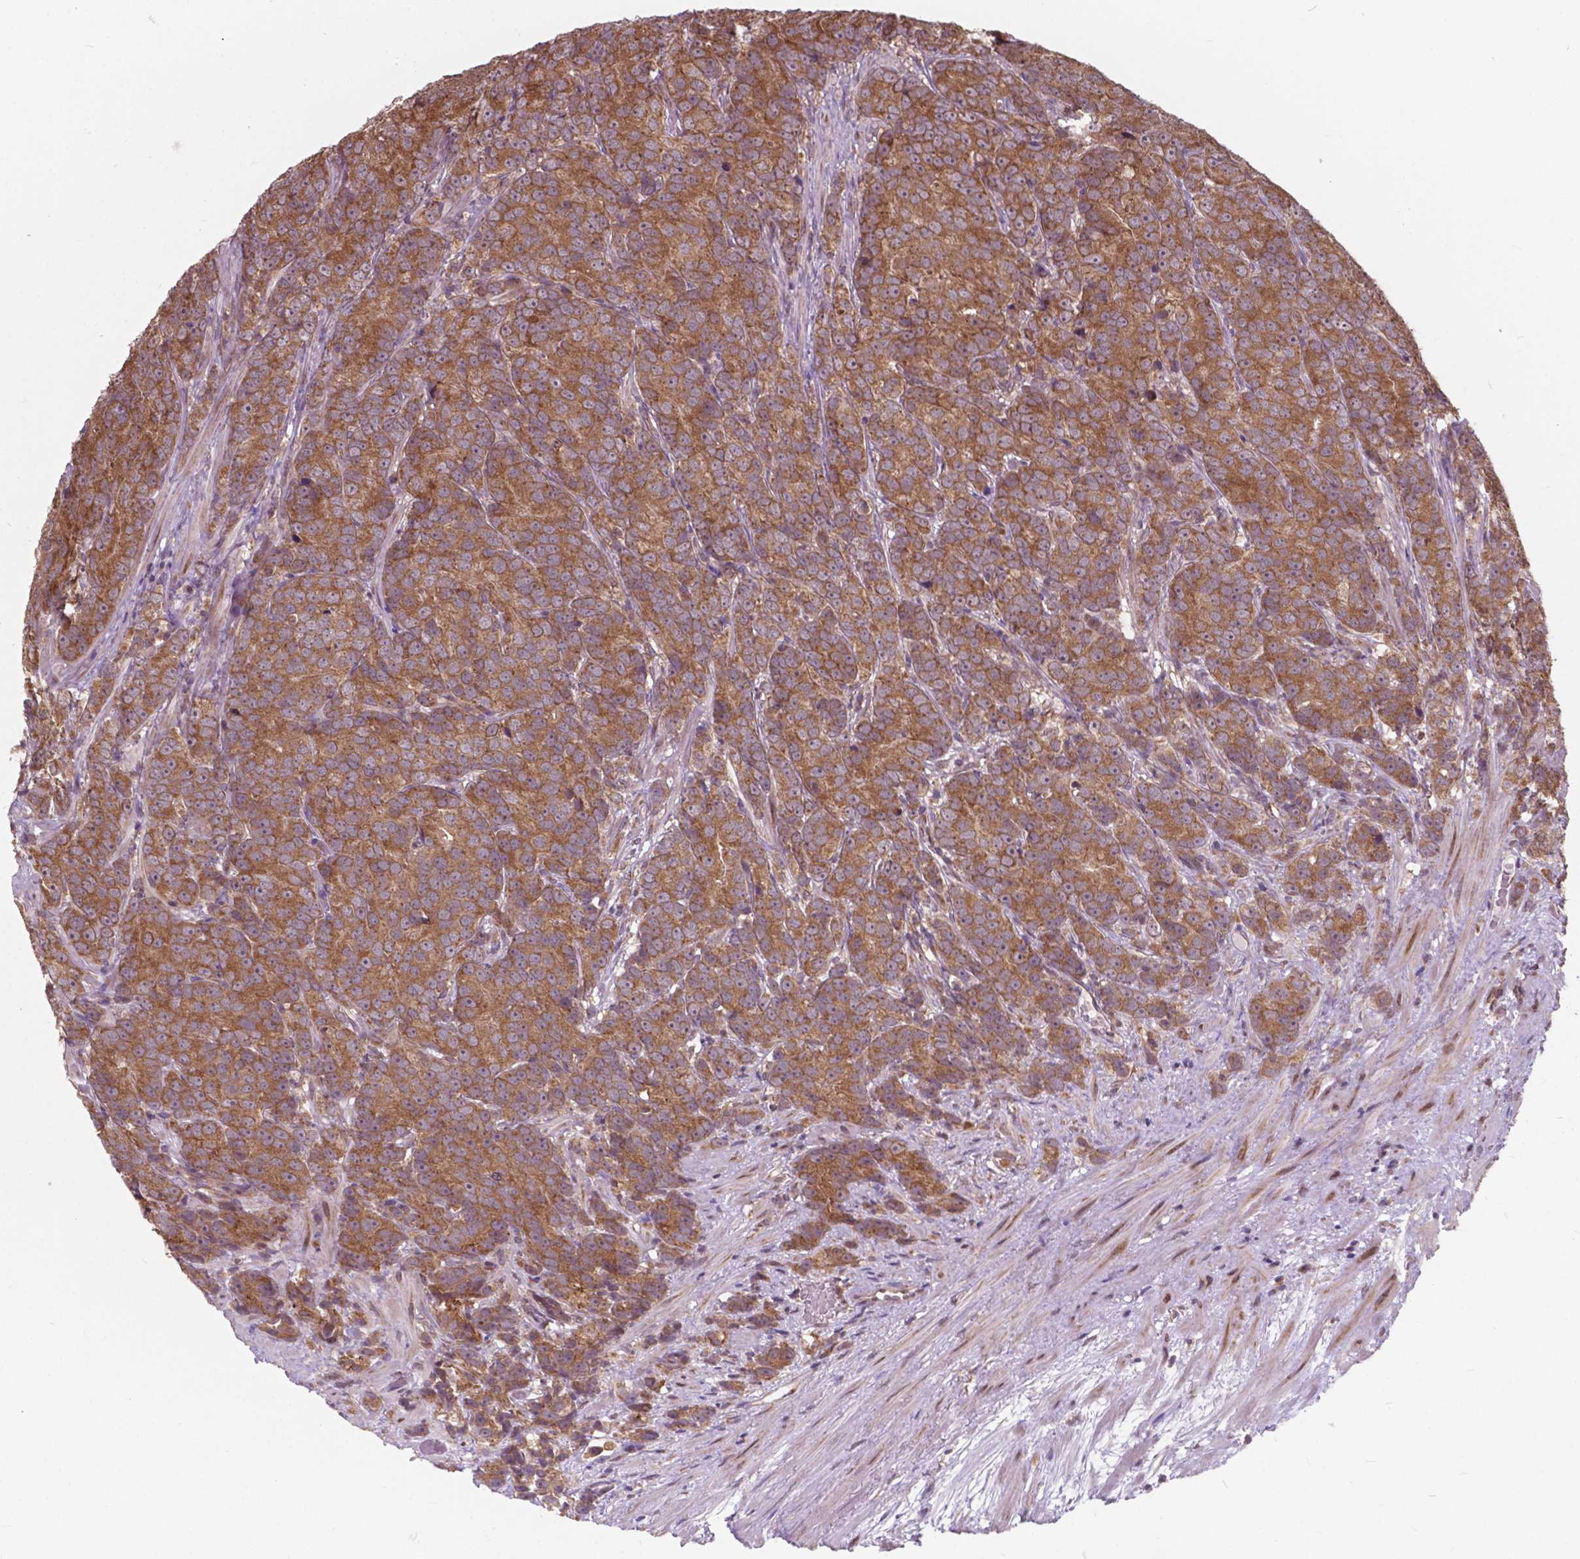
{"staining": {"intensity": "moderate", "quantity": ">75%", "location": "cytoplasmic/membranous"}, "tissue": "prostate cancer", "cell_type": "Tumor cells", "image_type": "cancer", "snomed": [{"axis": "morphology", "description": "Adenocarcinoma, High grade"}, {"axis": "topography", "description": "Prostate"}], "caption": "Protein analysis of prostate high-grade adenocarcinoma tissue reveals moderate cytoplasmic/membranous staining in about >75% of tumor cells.", "gene": "MRPL33", "patient": {"sex": "male", "age": 90}}